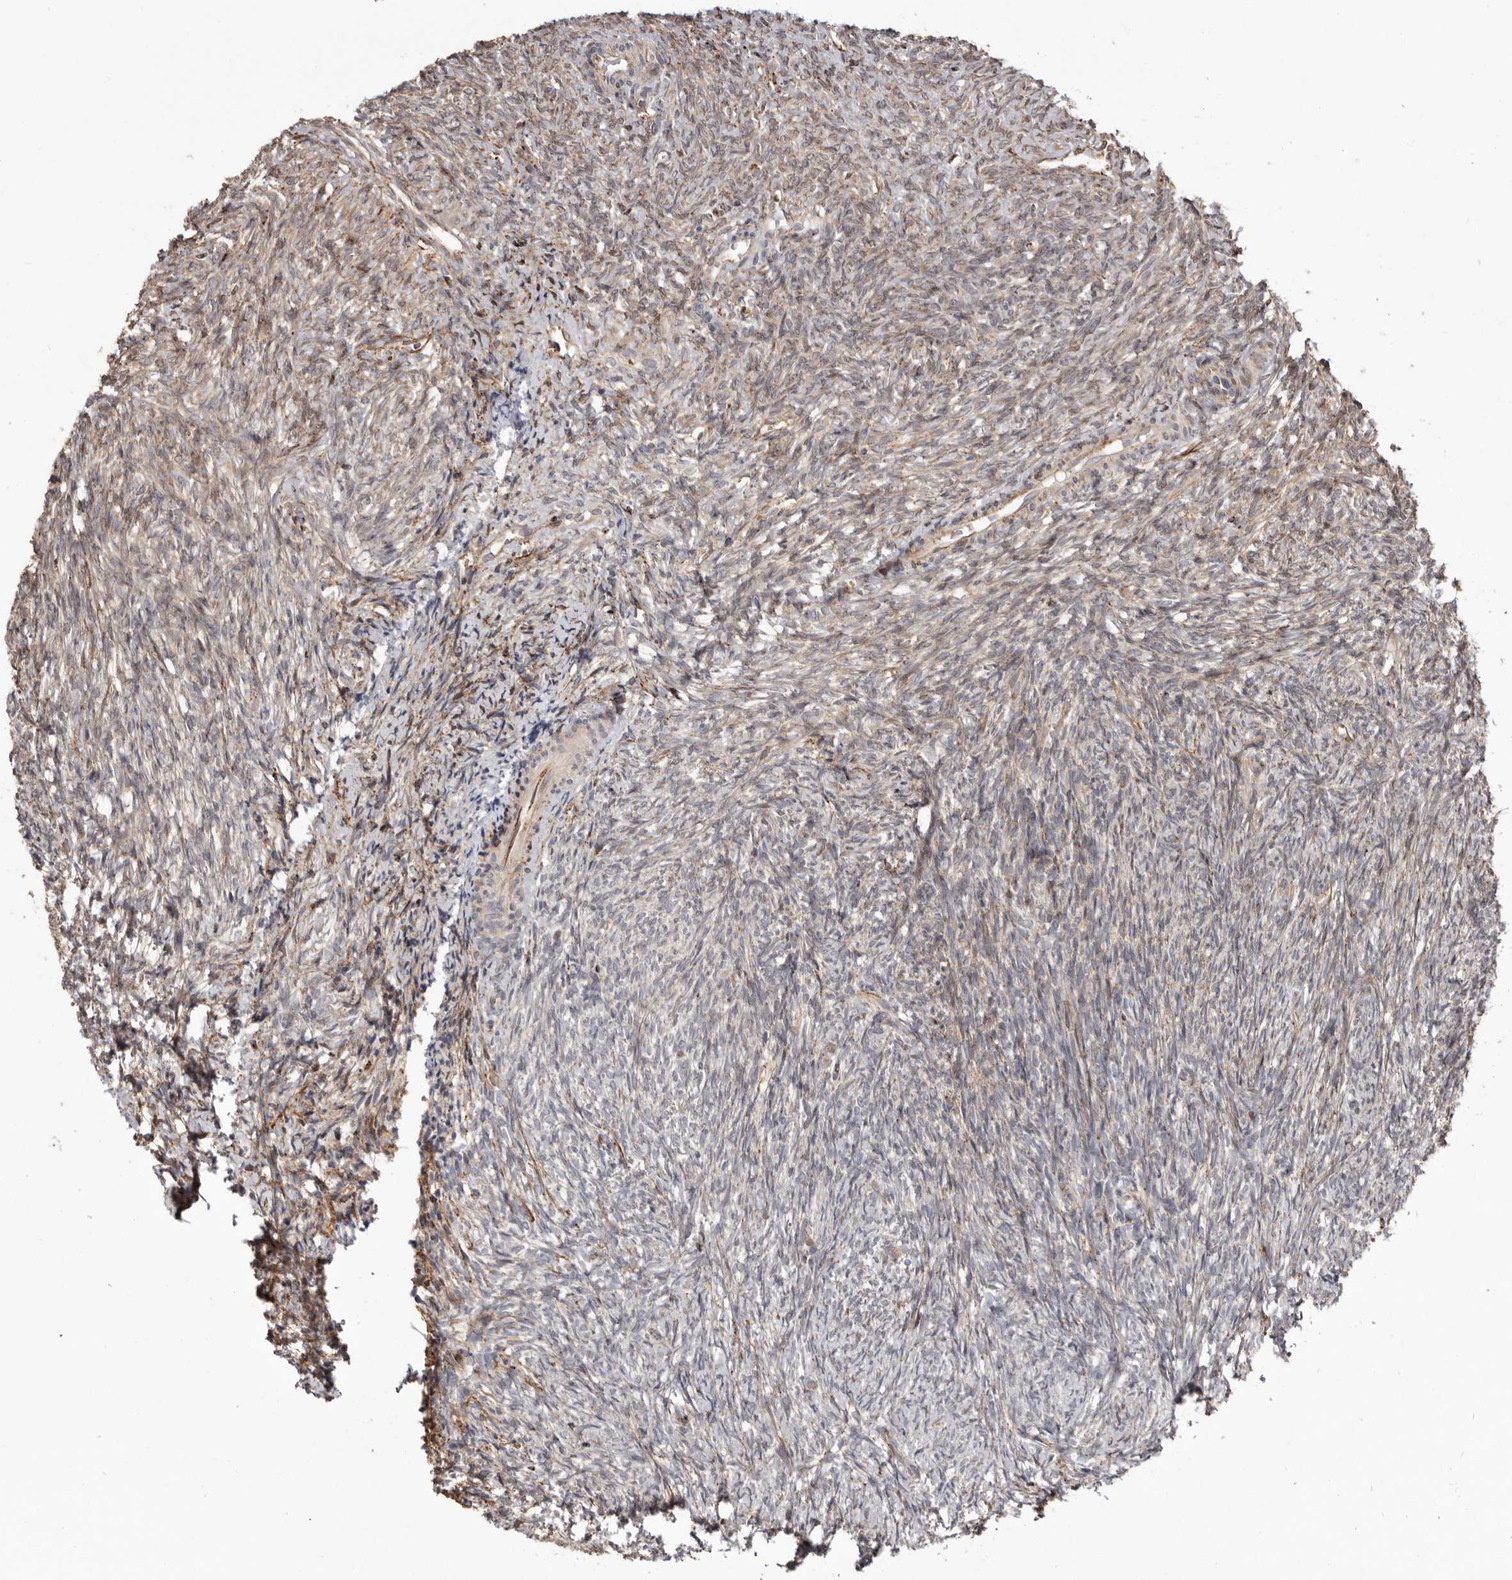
{"staining": {"intensity": "weak", "quantity": ">75%", "location": "cytoplasmic/membranous"}, "tissue": "ovary", "cell_type": "Ovarian stroma cells", "image_type": "normal", "snomed": [{"axis": "morphology", "description": "Normal tissue, NOS"}, {"axis": "topography", "description": "Ovary"}], "caption": "Weak cytoplasmic/membranous staining for a protein is identified in approximately >75% of ovarian stroma cells of benign ovary using IHC.", "gene": "NUP43", "patient": {"sex": "female", "age": 41}}